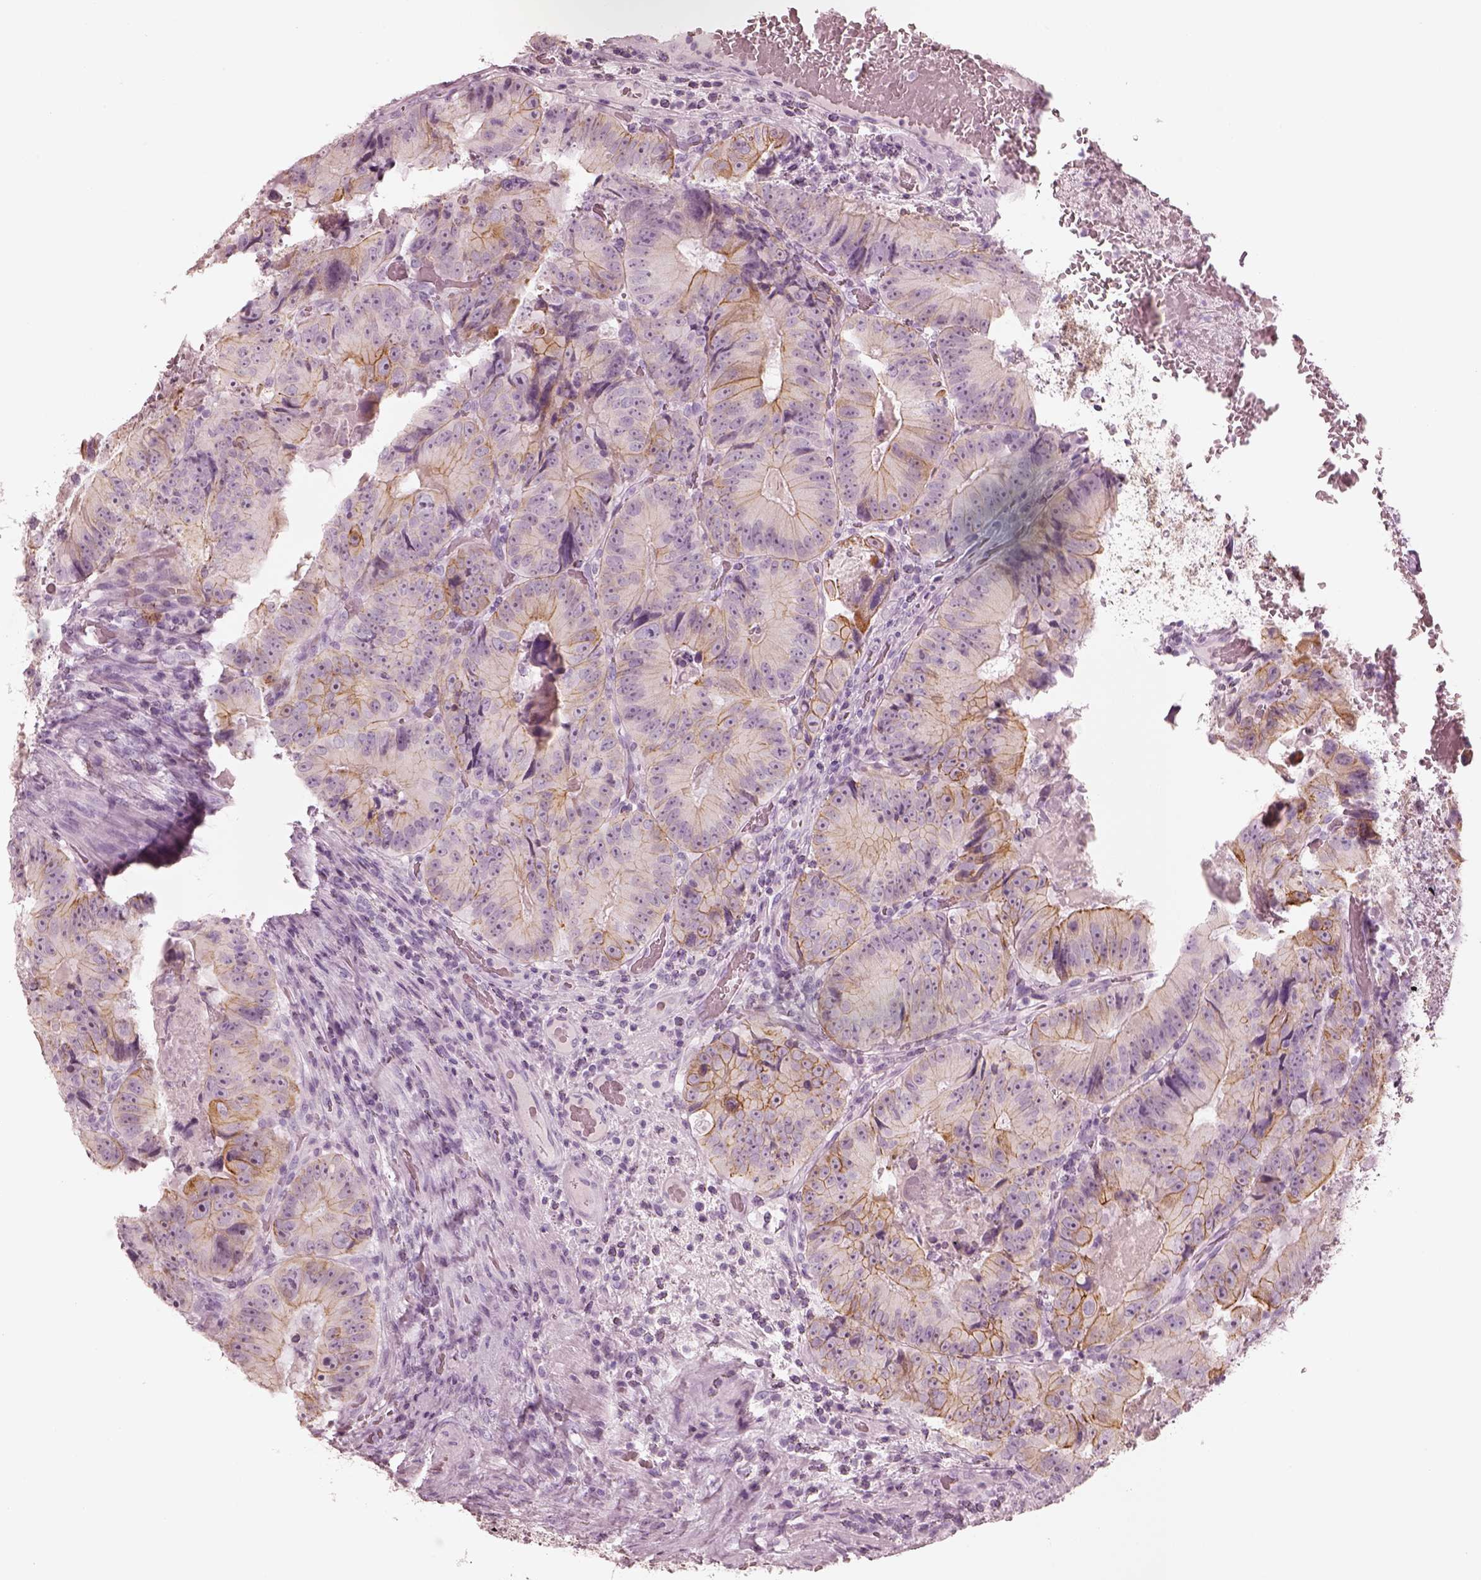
{"staining": {"intensity": "moderate", "quantity": "25%-75%", "location": "cytoplasmic/membranous"}, "tissue": "colorectal cancer", "cell_type": "Tumor cells", "image_type": "cancer", "snomed": [{"axis": "morphology", "description": "Adenocarcinoma, NOS"}, {"axis": "topography", "description": "Colon"}], "caption": "An immunohistochemistry (IHC) image of tumor tissue is shown. Protein staining in brown shows moderate cytoplasmic/membranous positivity in colorectal cancer (adenocarcinoma) within tumor cells.", "gene": "PON3", "patient": {"sex": "female", "age": 86}}